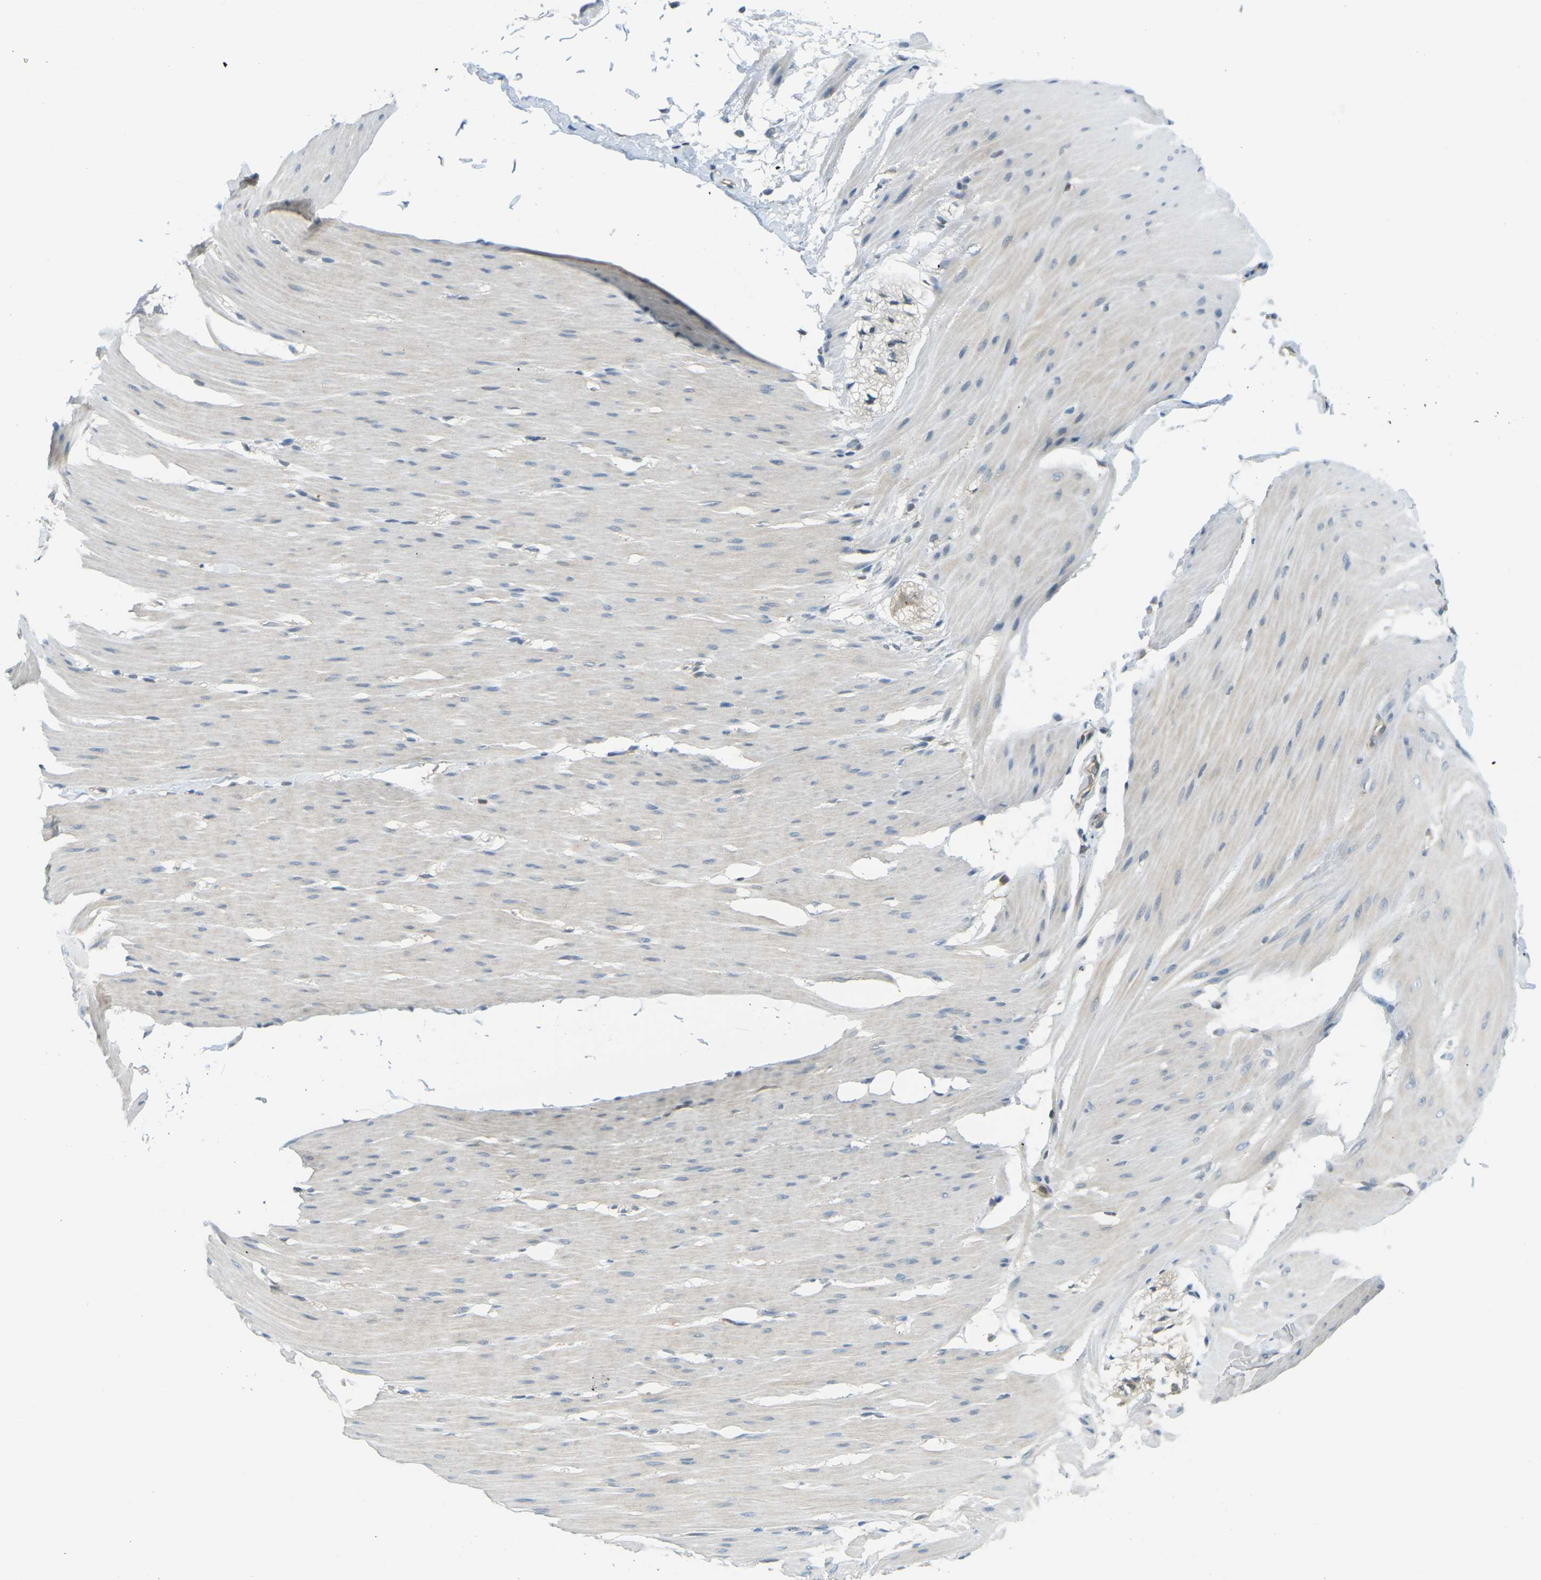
{"staining": {"intensity": "negative", "quantity": "none", "location": "none"}, "tissue": "smooth muscle", "cell_type": "Smooth muscle cells", "image_type": "normal", "snomed": [{"axis": "morphology", "description": "Normal tissue, NOS"}, {"axis": "topography", "description": "Smooth muscle"}, {"axis": "topography", "description": "Colon"}], "caption": "The photomicrograph exhibits no significant positivity in smooth muscle cells of smooth muscle. (IHC, brightfield microscopy, high magnification).", "gene": "PIEZO2", "patient": {"sex": "male", "age": 67}}